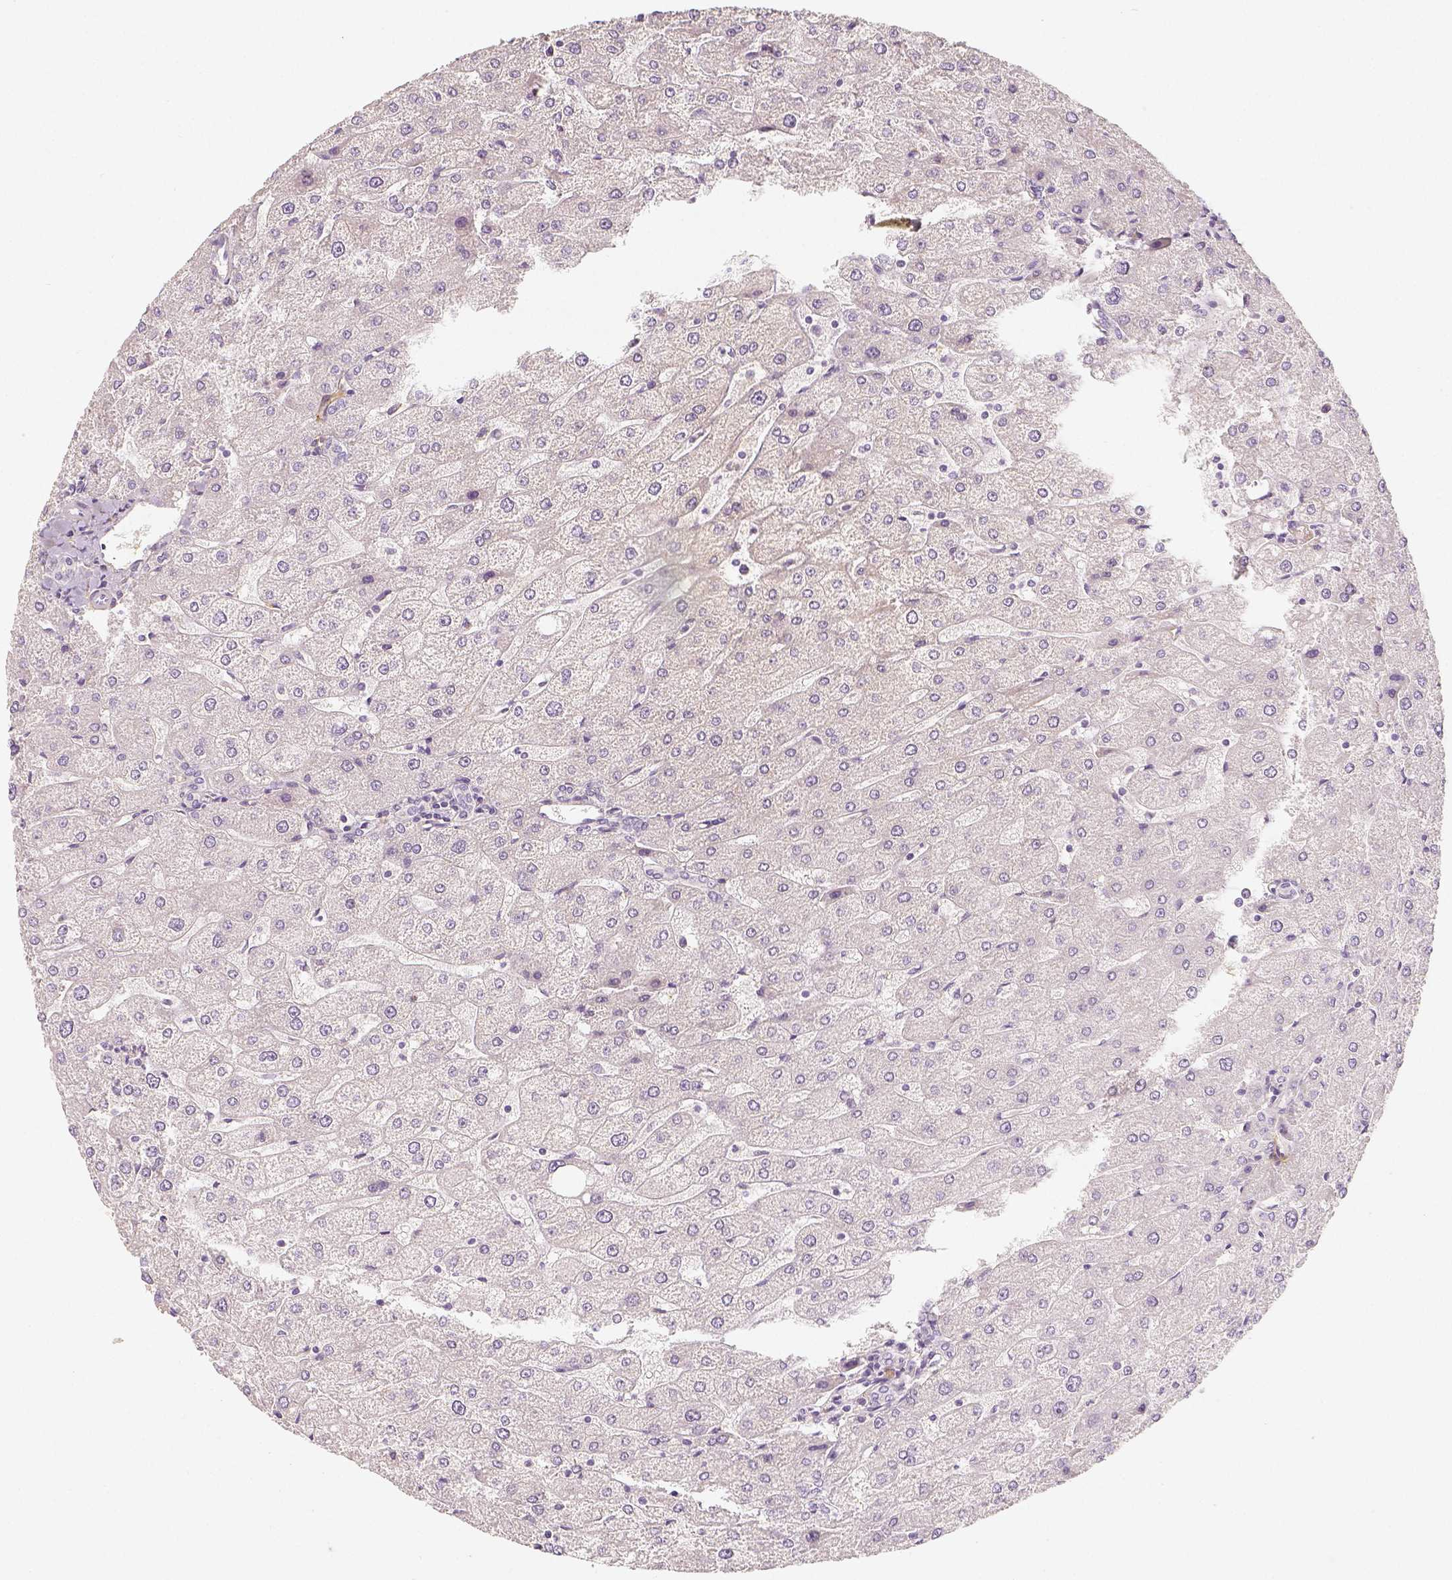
{"staining": {"intensity": "negative", "quantity": "none", "location": "none"}, "tissue": "liver", "cell_type": "Cholangiocytes", "image_type": "normal", "snomed": [{"axis": "morphology", "description": "Normal tissue, NOS"}, {"axis": "topography", "description": "Liver"}], "caption": "This is an IHC image of benign human liver. There is no expression in cholangiocytes.", "gene": "THY1", "patient": {"sex": "male", "age": 67}}